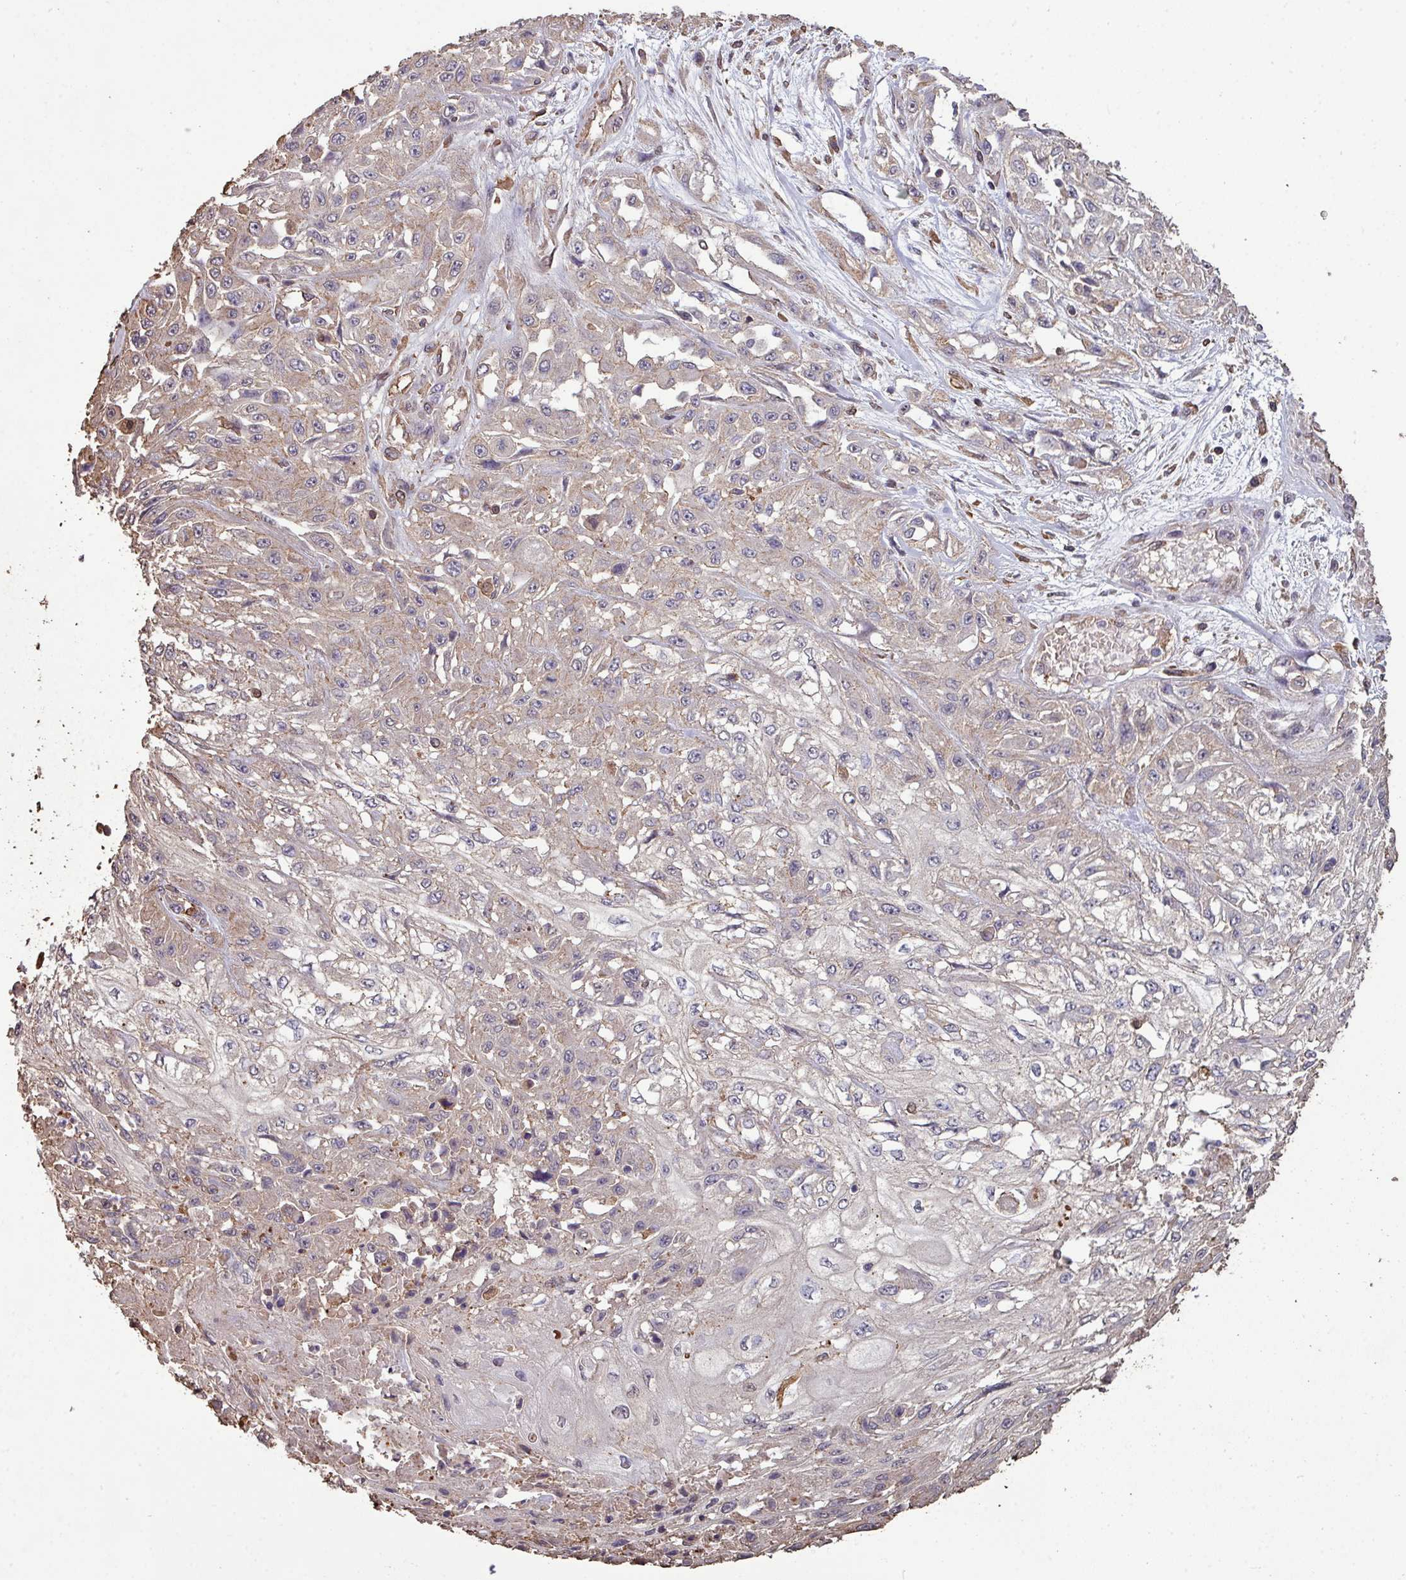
{"staining": {"intensity": "weak", "quantity": "<25%", "location": "cytoplasmic/membranous"}, "tissue": "skin cancer", "cell_type": "Tumor cells", "image_type": "cancer", "snomed": [{"axis": "morphology", "description": "Squamous cell carcinoma, NOS"}, {"axis": "morphology", "description": "Squamous cell carcinoma, metastatic, NOS"}, {"axis": "topography", "description": "Skin"}, {"axis": "topography", "description": "Lymph node"}], "caption": "Tumor cells show no significant positivity in squamous cell carcinoma (skin).", "gene": "CAMK2B", "patient": {"sex": "male", "age": 75}}